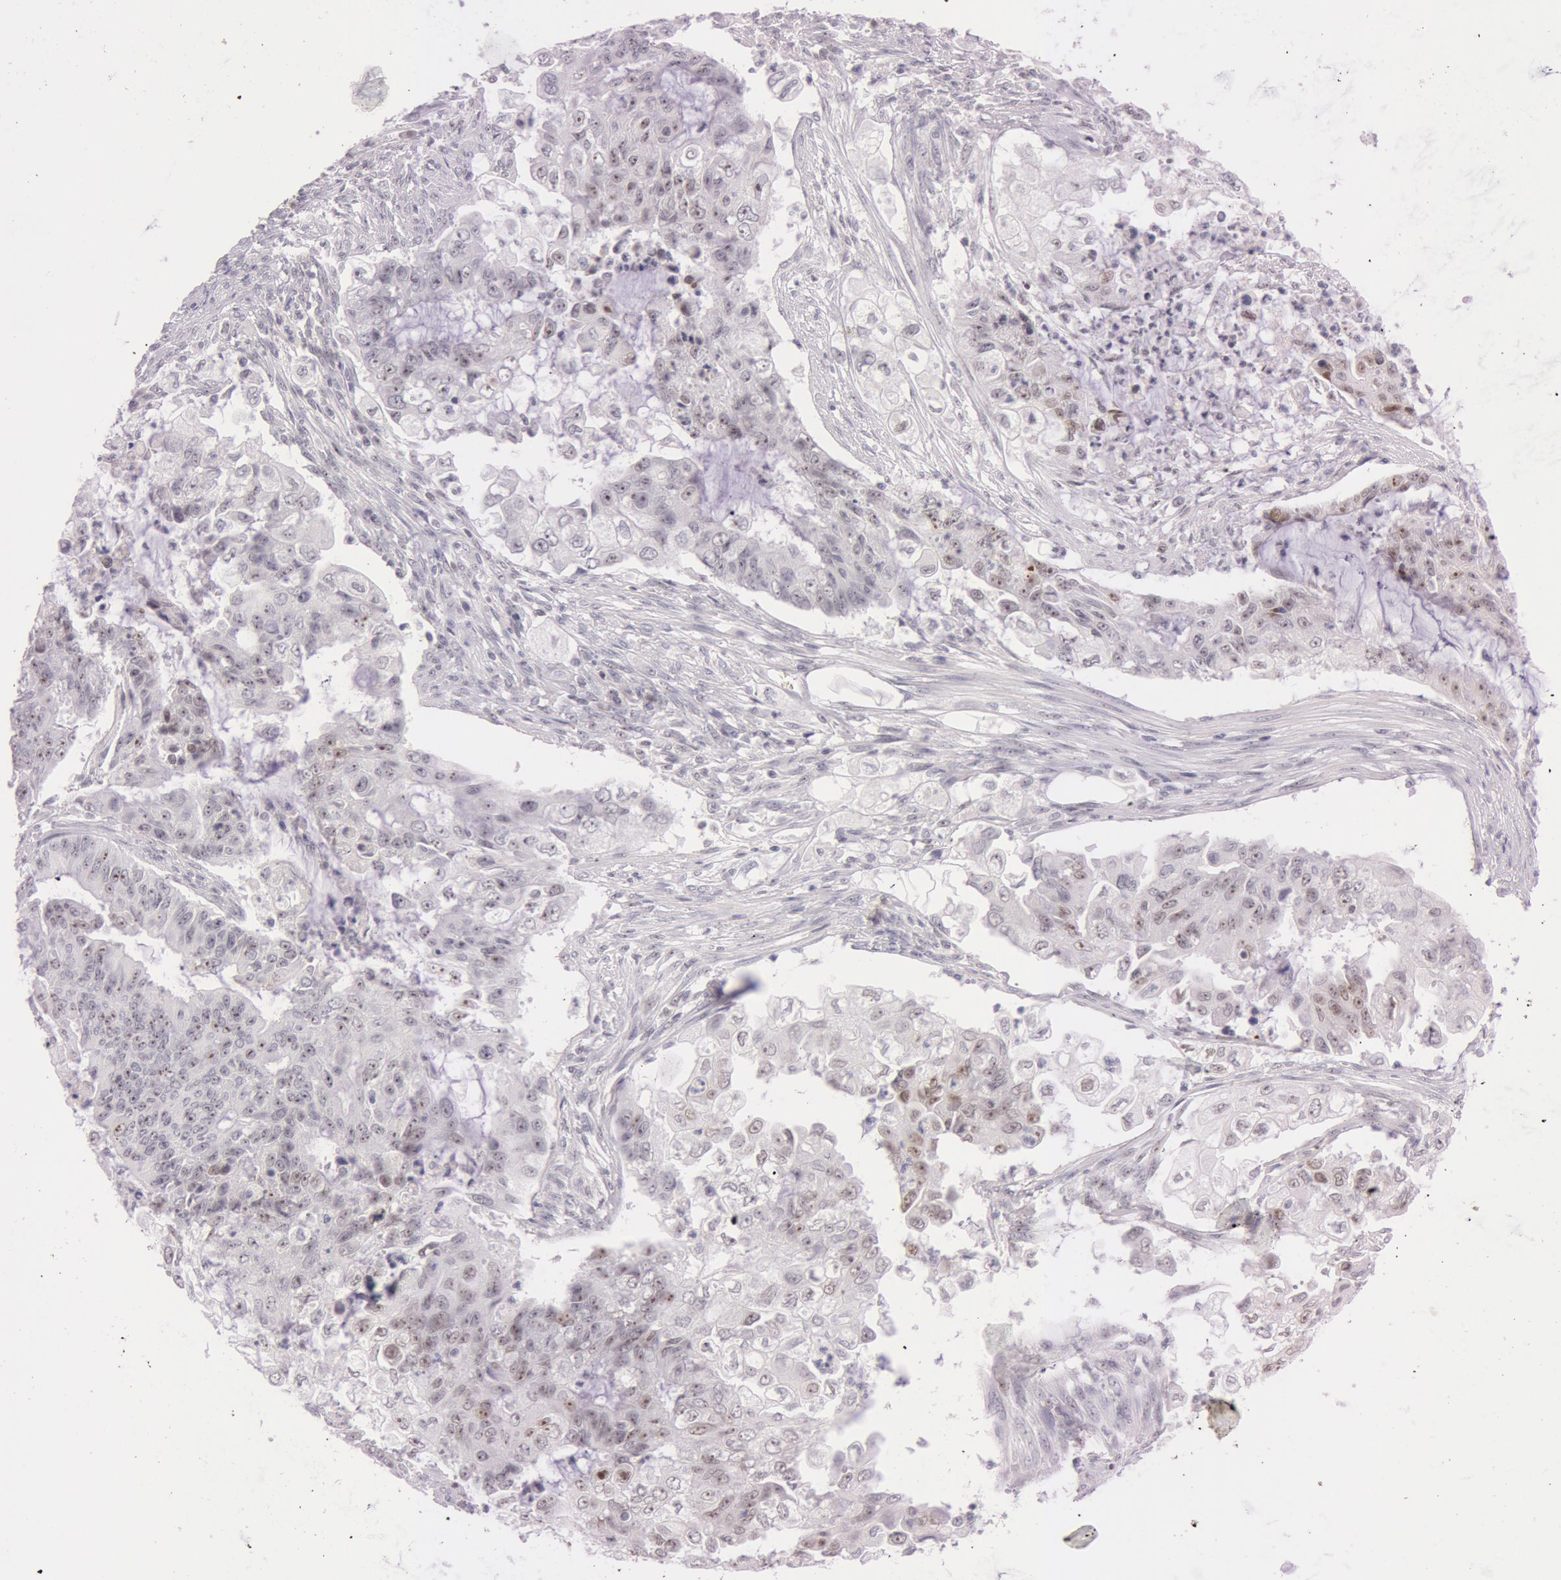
{"staining": {"intensity": "moderate", "quantity": ">75%", "location": "nuclear"}, "tissue": "endometrial cancer", "cell_type": "Tumor cells", "image_type": "cancer", "snomed": [{"axis": "morphology", "description": "Adenocarcinoma, NOS"}, {"axis": "topography", "description": "Endometrium"}], "caption": "IHC of human endometrial cancer demonstrates medium levels of moderate nuclear staining in approximately >75% of tumor cells.", "gene": "FBL", "patient": {"sex": "female", "age": 75}}